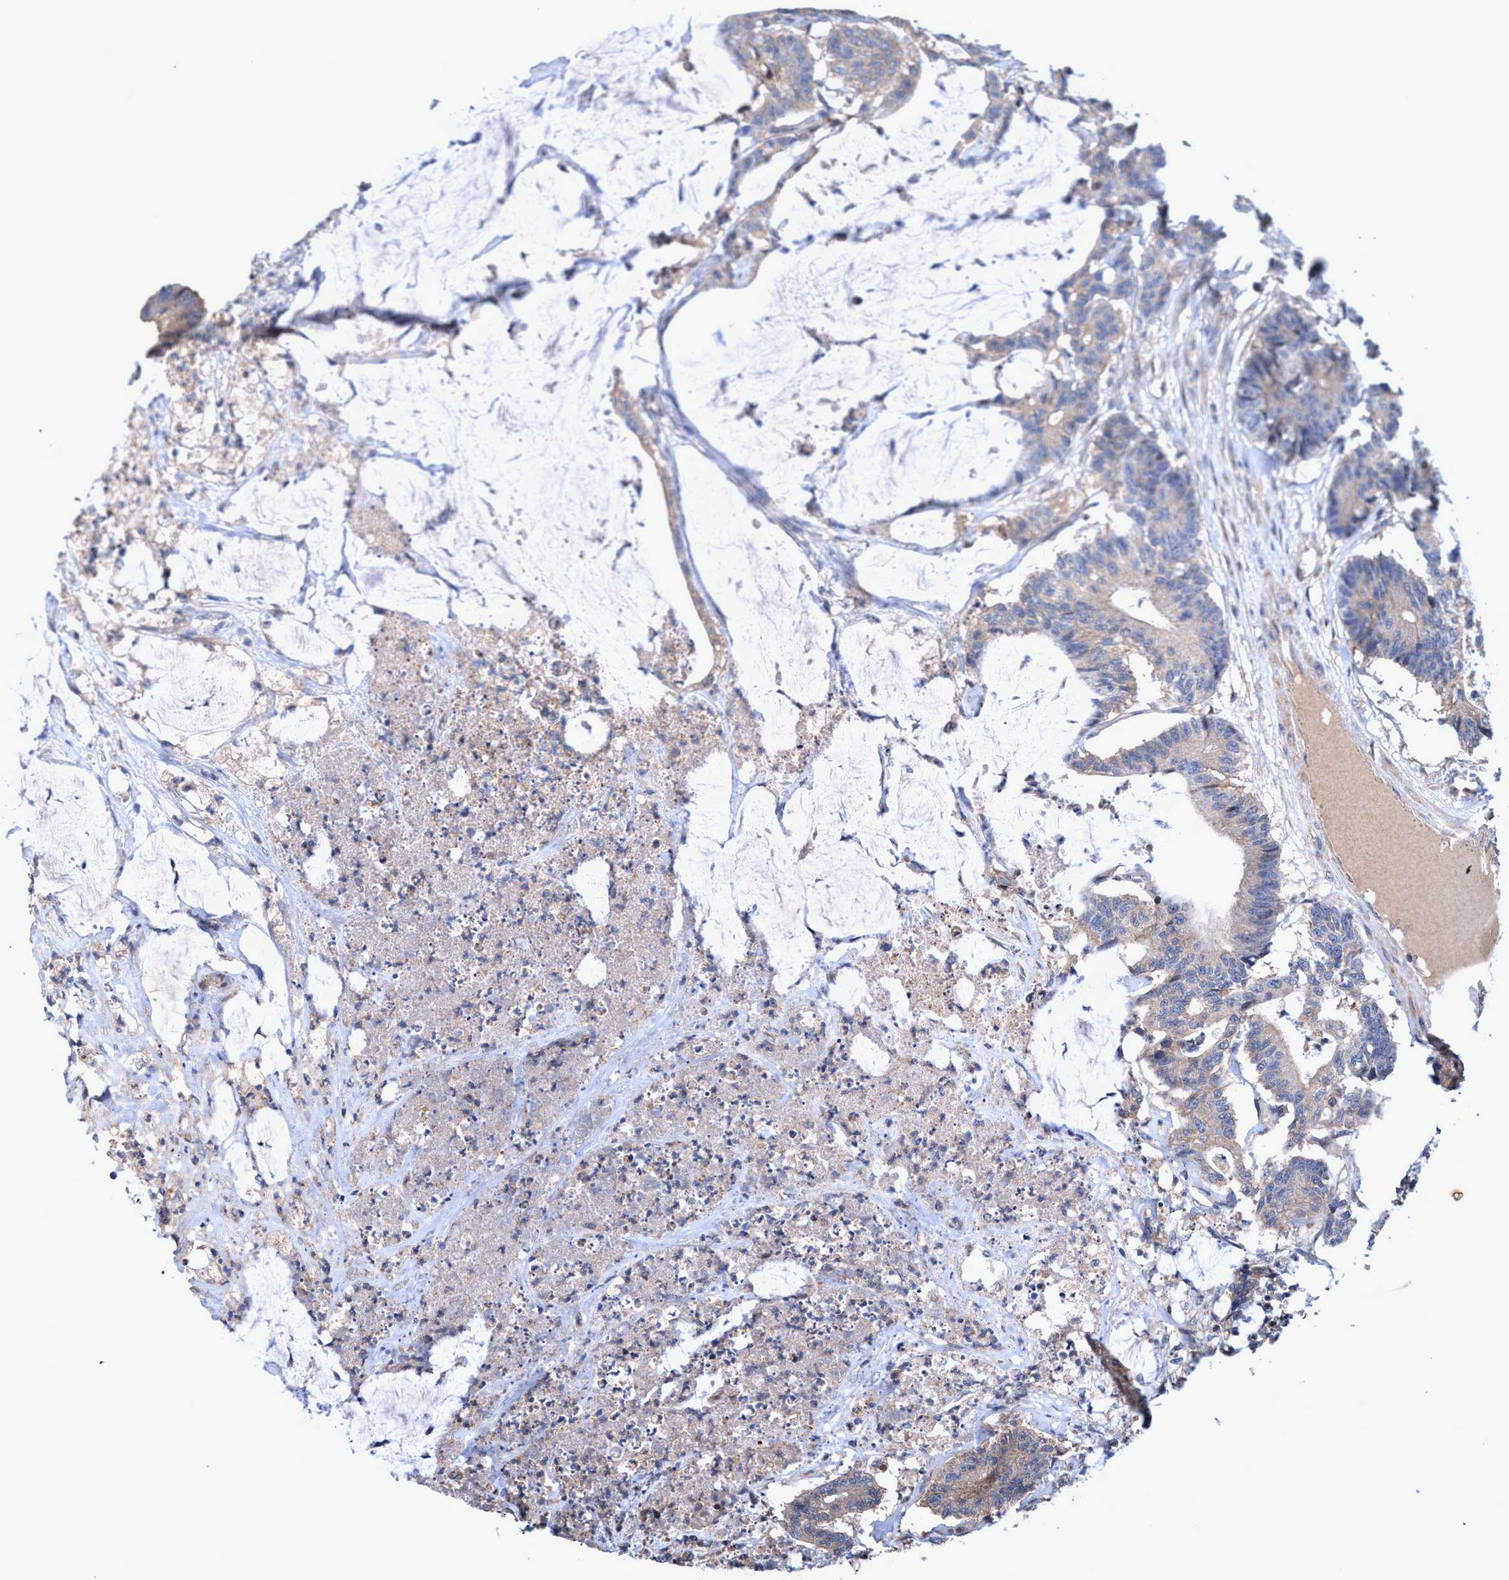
{"staining": {"intensity": "weak", "quantity": "25%-75%", "location": "cytoplasmic/membranous"}, "tissue": "colorectal cancer", "cell_type": "Tumor cells", "image_type": "cancer", "snomed": [{"axis": "morphology", "description": "Adenocarcinoma, NOS"}, {"axis": "topography", "description": "Colon"}], "caption": "Tumor cells show weak cytoplasmic/membranous expression in about 25%-75% of cells in colorectal adenocarcinoma. Using DAB (brown) and hematoxylin (blue) stains, captured at high magnification using brightfield microscopy.", "gene": "ZNF677", "patient": {"sex": "female", "age": 84}}